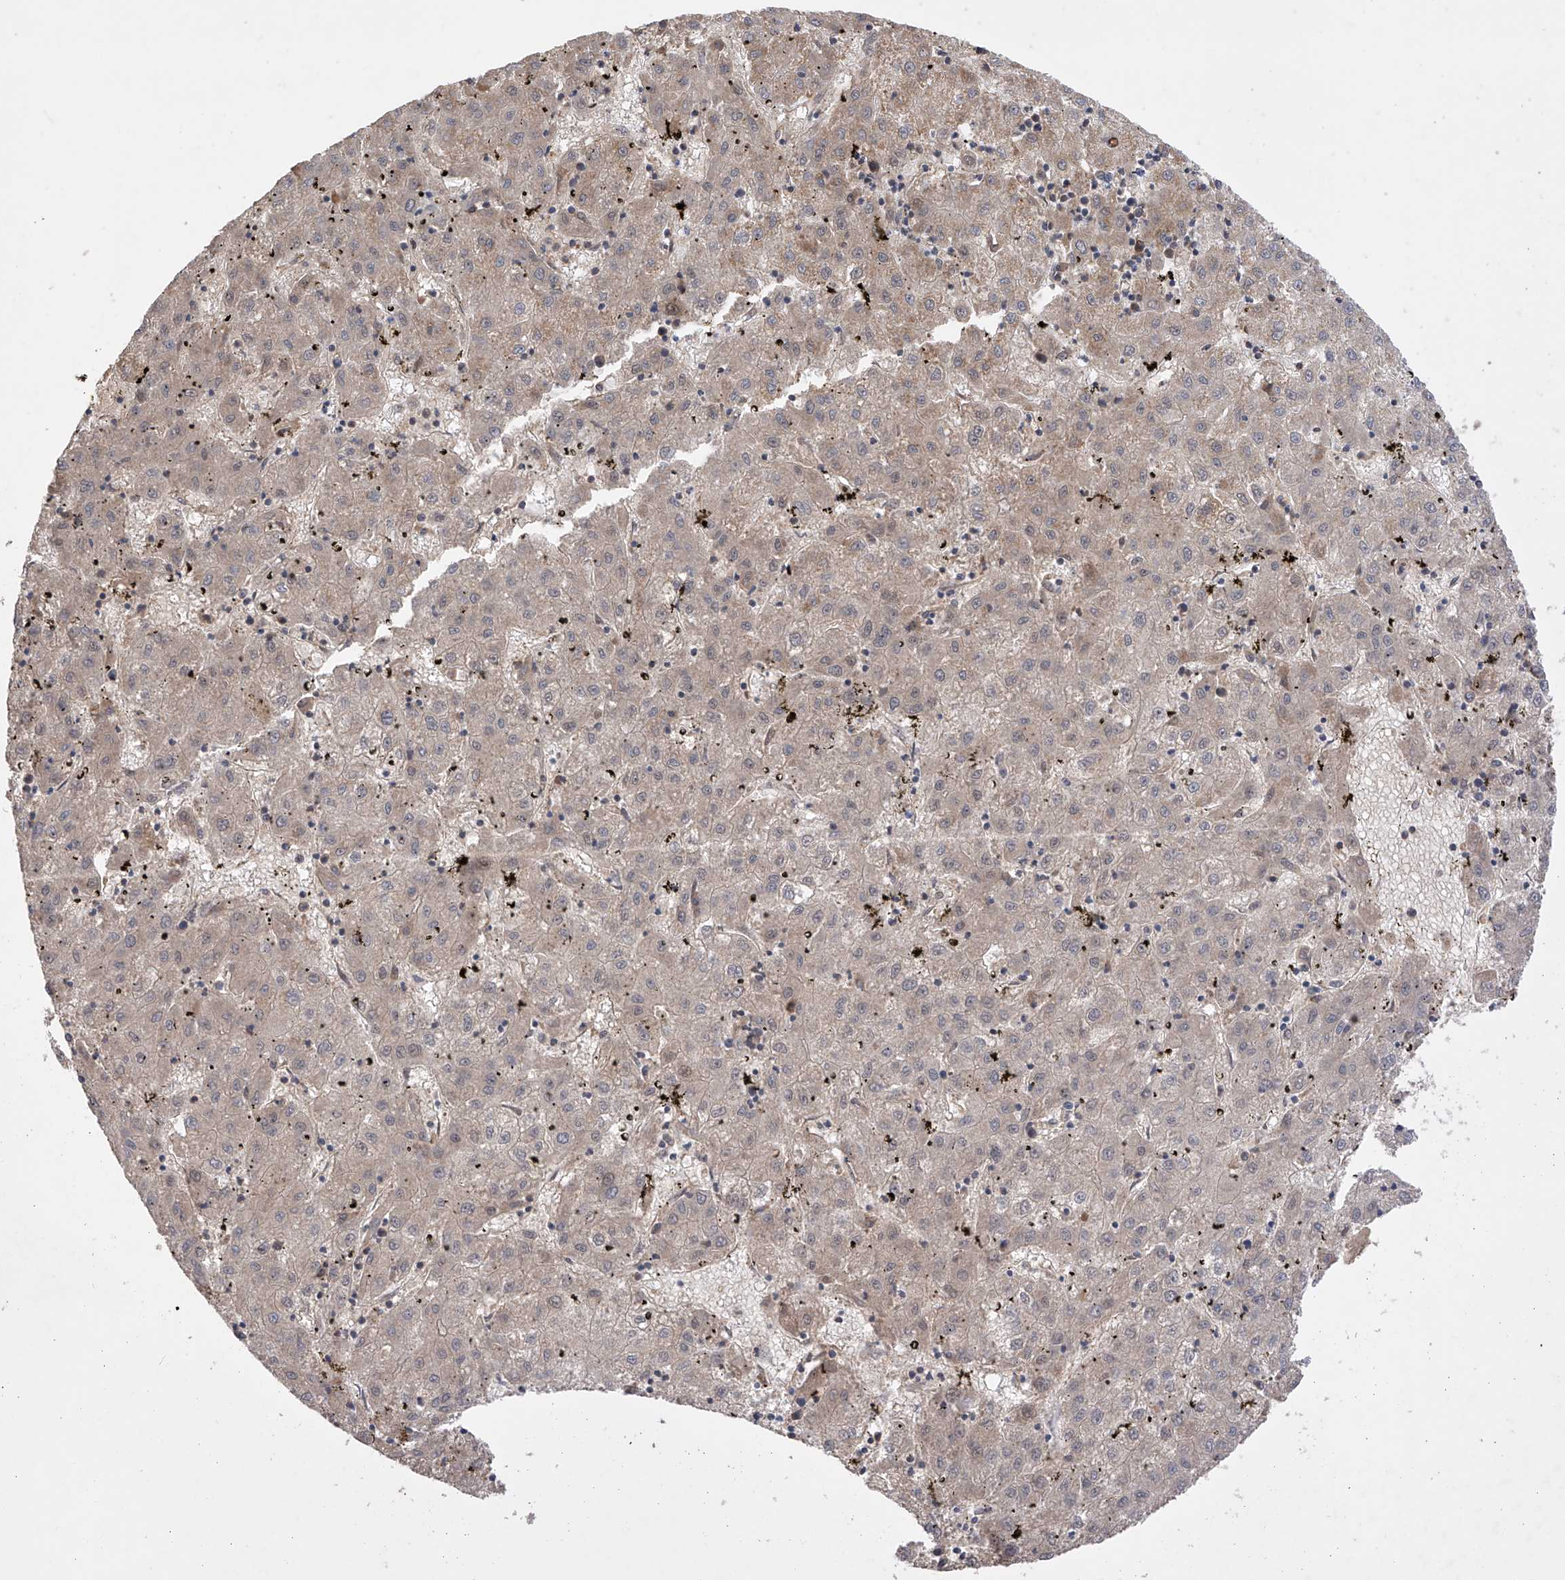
{"staining": {"intensity": "weak", "quantity": ">75%", "location": "cytoplasmic/membranous"}, "tissue": "liver cancer", "cell_type": "Tumor cells", "image_type": "cancer", "snomed": [{"axis": "morphology", "description": "Carcinoma, Hepatocellular, NOS"}, {"axis": "topography", "description": "Liver"}], "caption": "IHC (DAB (3,3'-diaminobenzidine)) staining of human liver cancer (hepatocellular carcinoma) shows weak cytoplasmic/membranous protein positivity in about >75% of tumor cells.", "gene": "SDHAF4", "patient": {"sex": "male", "age": 72}}